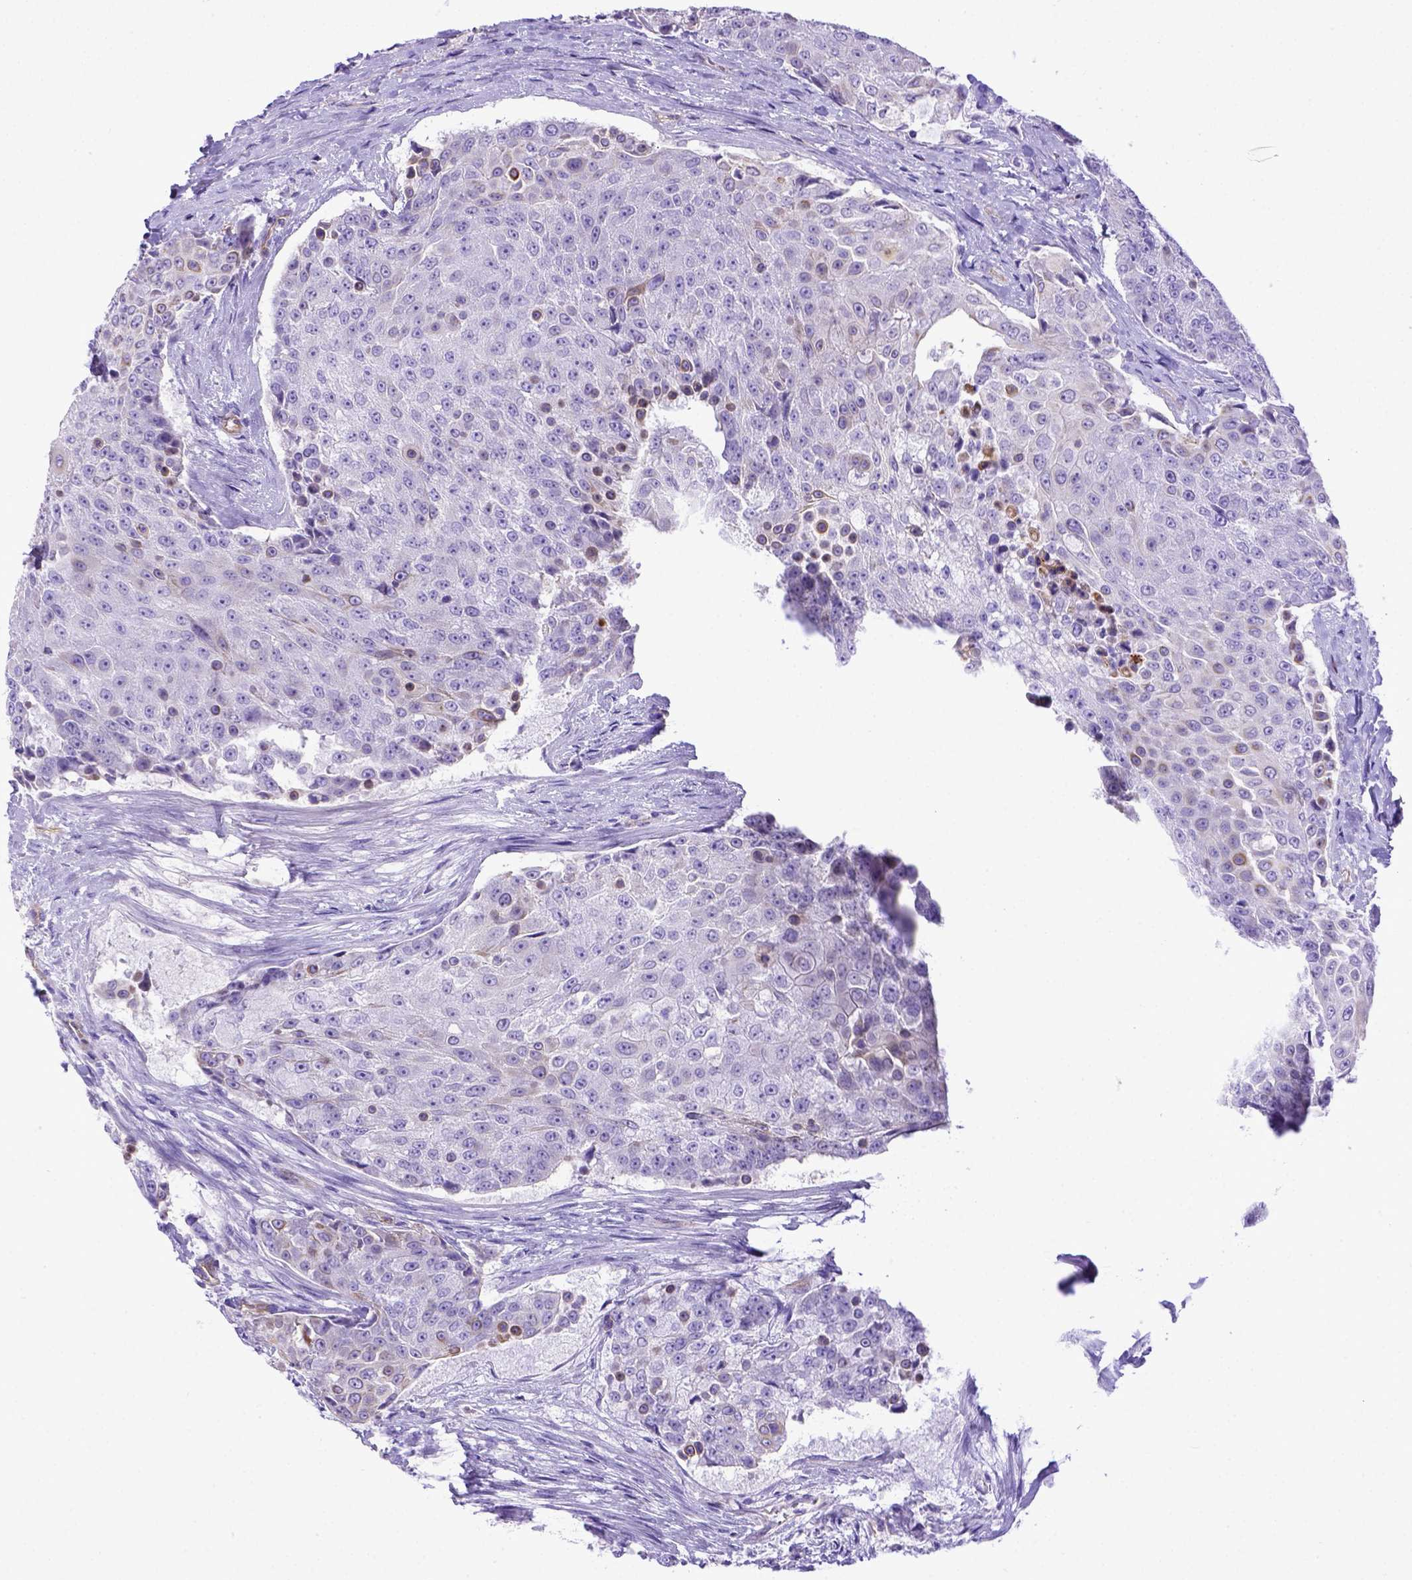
{"staining": {"intensity": "negative", "quantity": "none", "location": "none"}, "tissue": "urothelial cancer", "cell_type": "Tumor cells", "image_type": "cancer", "snomed": [{"axis": "morphology", "description": "Urothelial carcinoma, High grade"}, {"axis": "topography", "description": "Urinary bladder"}], "caption": "Human urothelial carcinoma (high-grade) stained for a protein using IHC reveals no expression in tumor cells.", "gene": "LRRC18", "patient": {"sex": "female", "age": 63}}